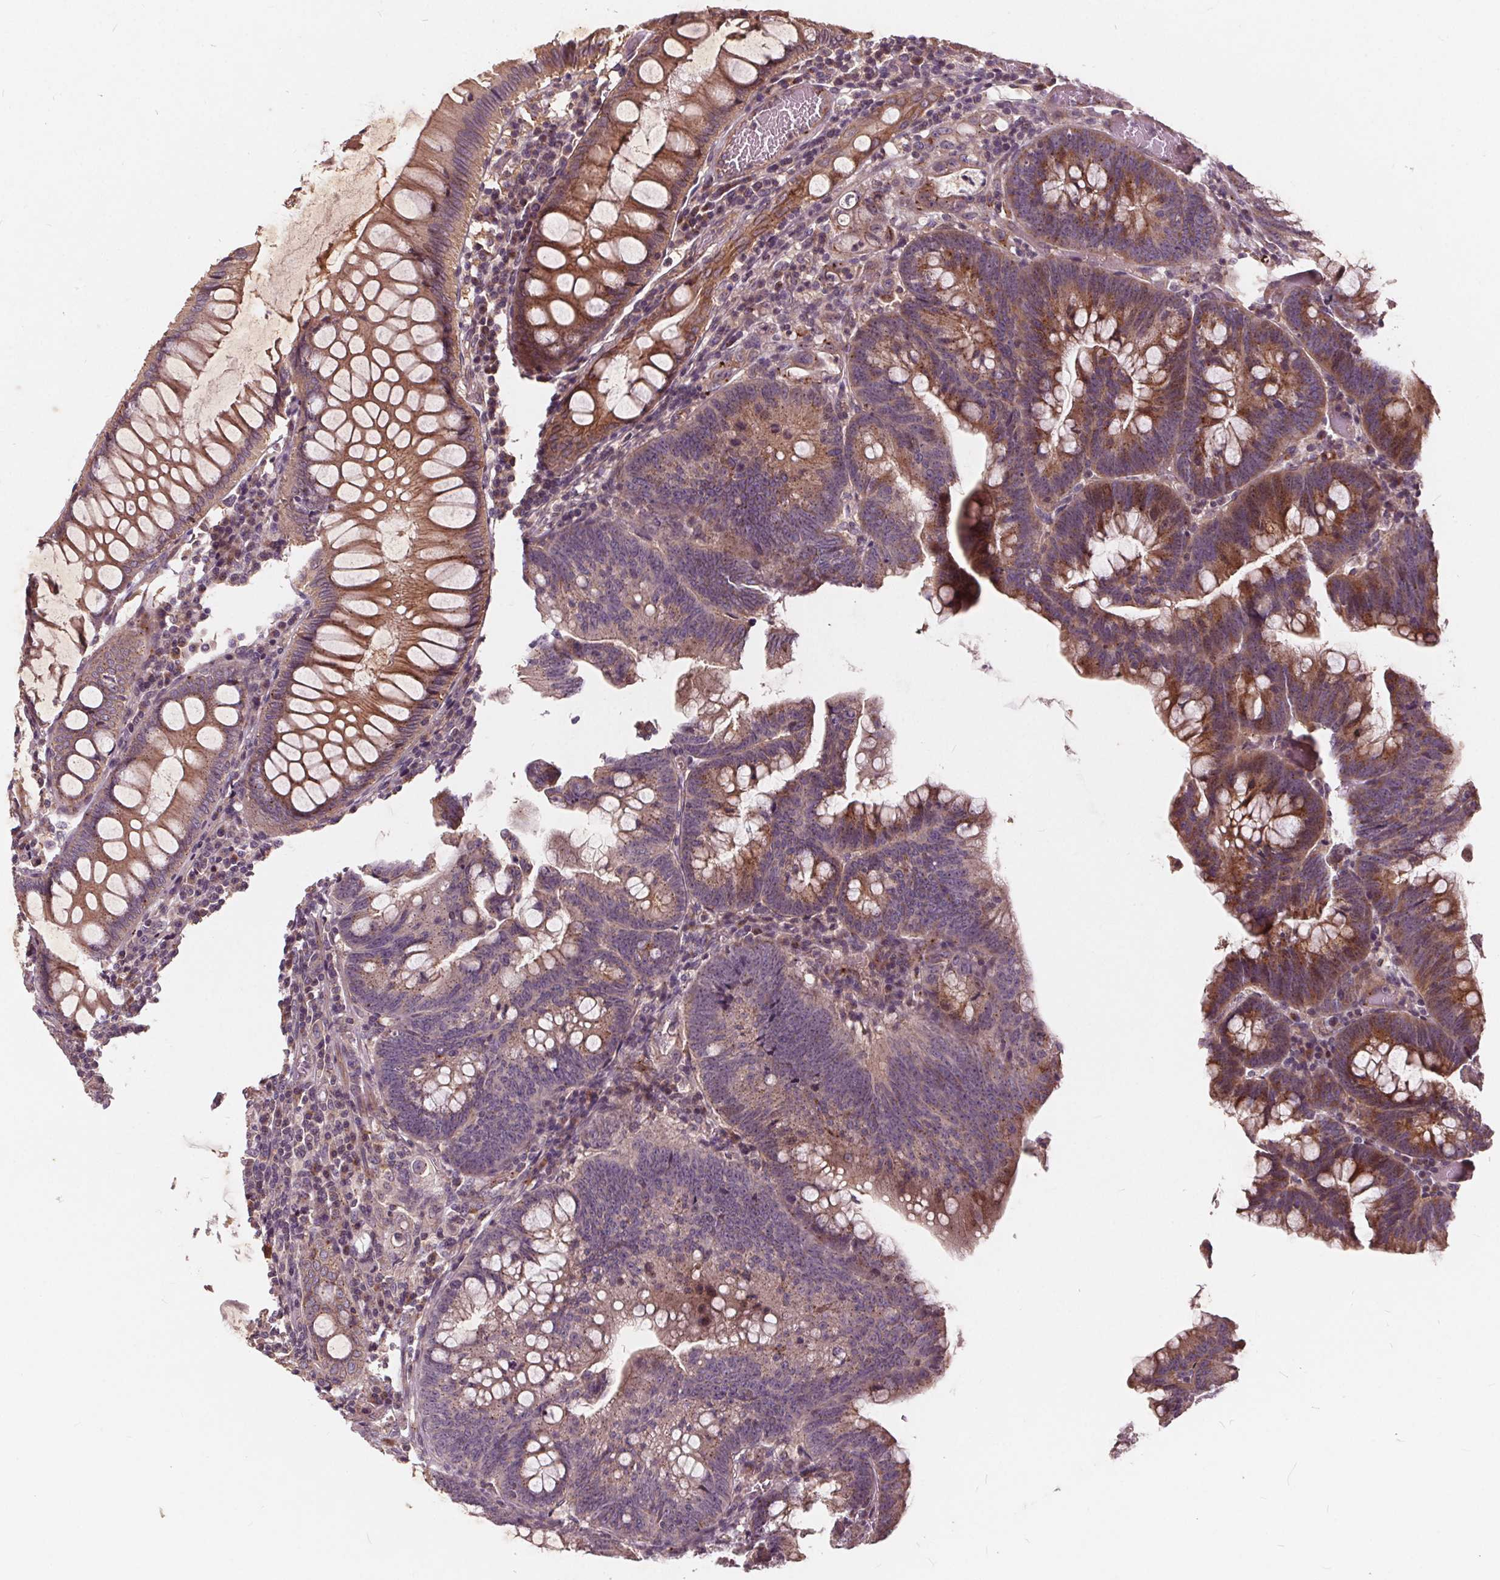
{"staining": {"intensity": "moderate", "quantity": "<25%", "location": "cytoplasmic/membranous"}, "tissue": "colorectal cancer", "cell_type": "Tumor cells", "image_type": "cancer", "snomed": [{"axis": "morphology", "description": "Adenocarcinoma, NOS"}, {"axis": "topography", "description": "Colon"}], "caption": "Protein staining reveals moderate cytoplasmic/membranous expression in about <25% of tumor cells in adenocarcinoma (colorectal).", "gene": "CSNK1G2", "patient": {"sex": "male", "age": 62}}